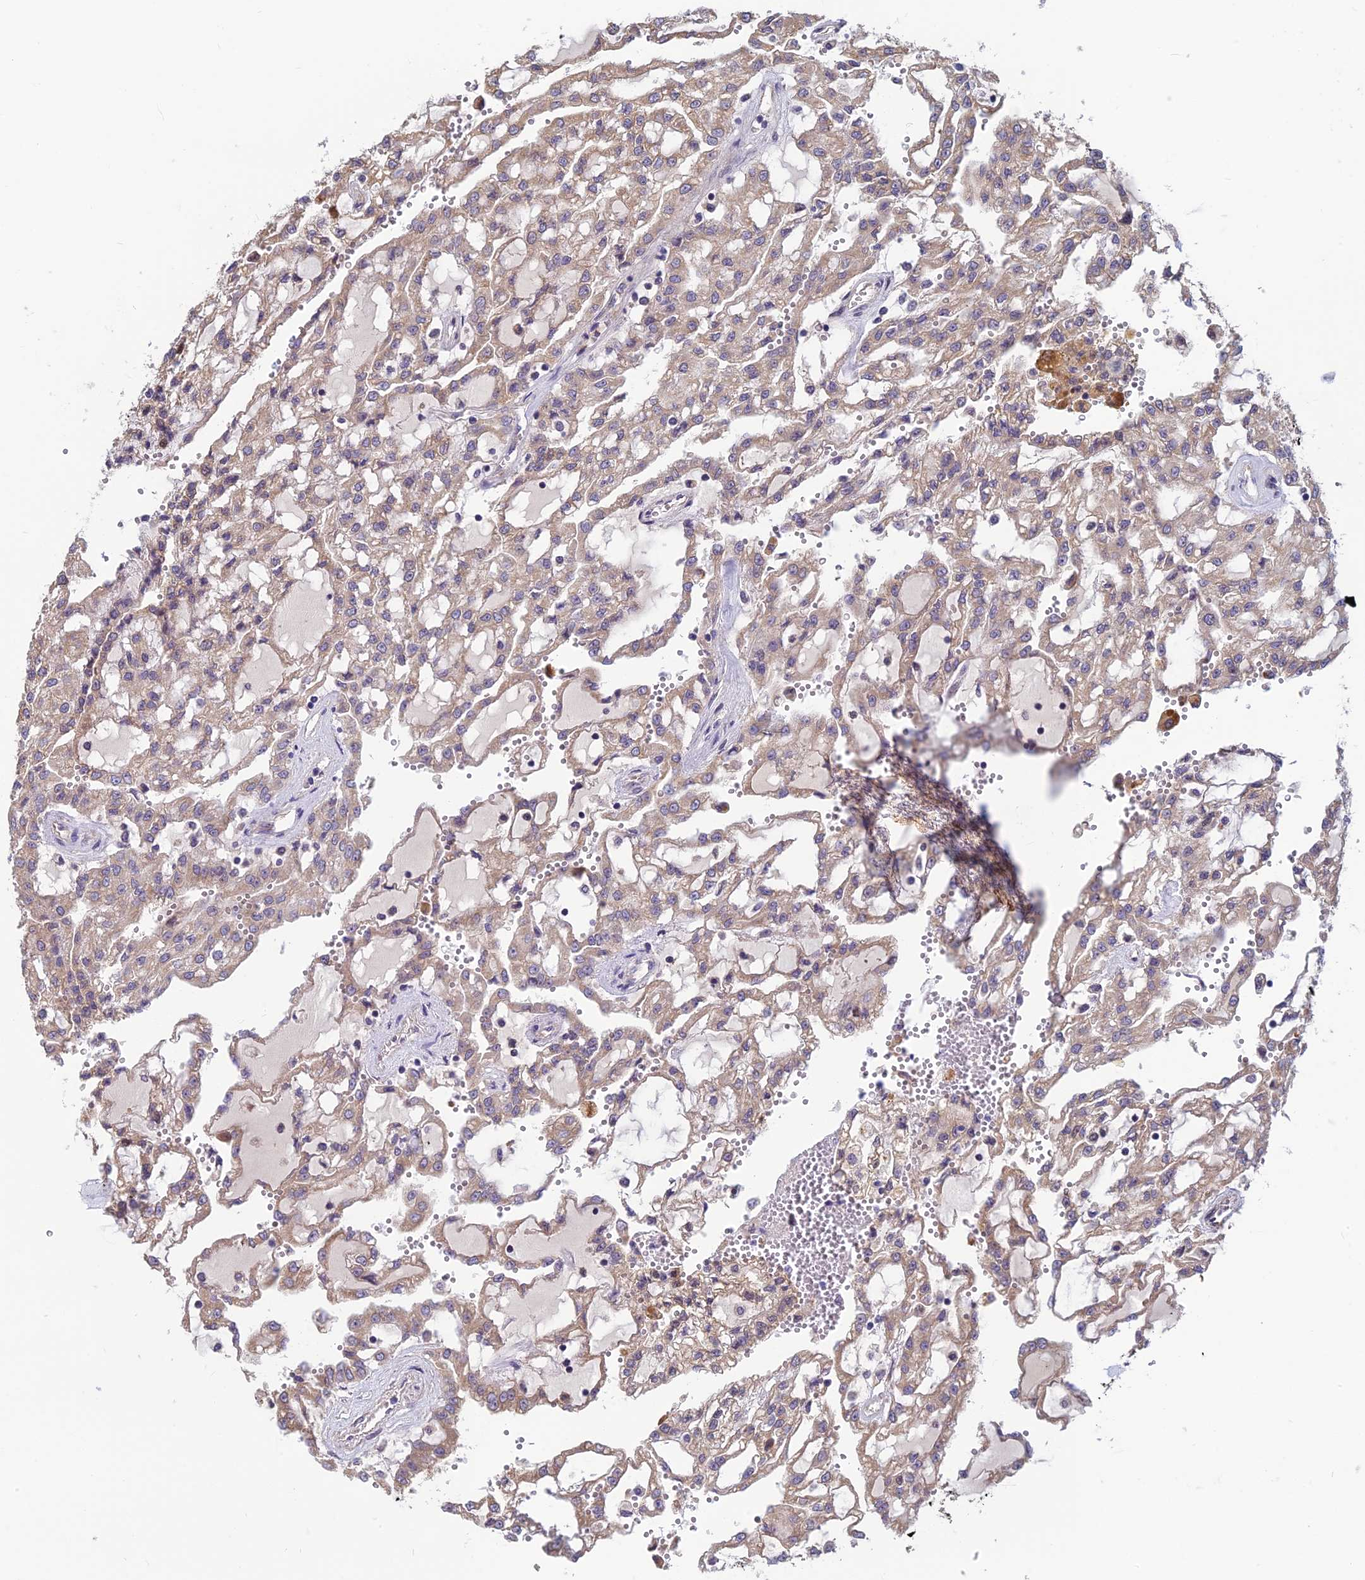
{"staining": {"intensity": "weak", "quantity": "<25%", "location": "cytoplasmic/membranous"}, "tissue": "renal cancer", "cell_type": "Tumor cells", "image_type": "cancer", "snomed": [{"axis": "morphology", "description": "Adenocarcinoma, NOS"}, {"axis": "topography", "description": "Kidney"}], "caption": "Renal adenocarcinoma was stained to show a protein in brown. There is no significant positivity in tumor cells.", "gene": "HECA", "patient": {"sex": "male", "age": 63}}